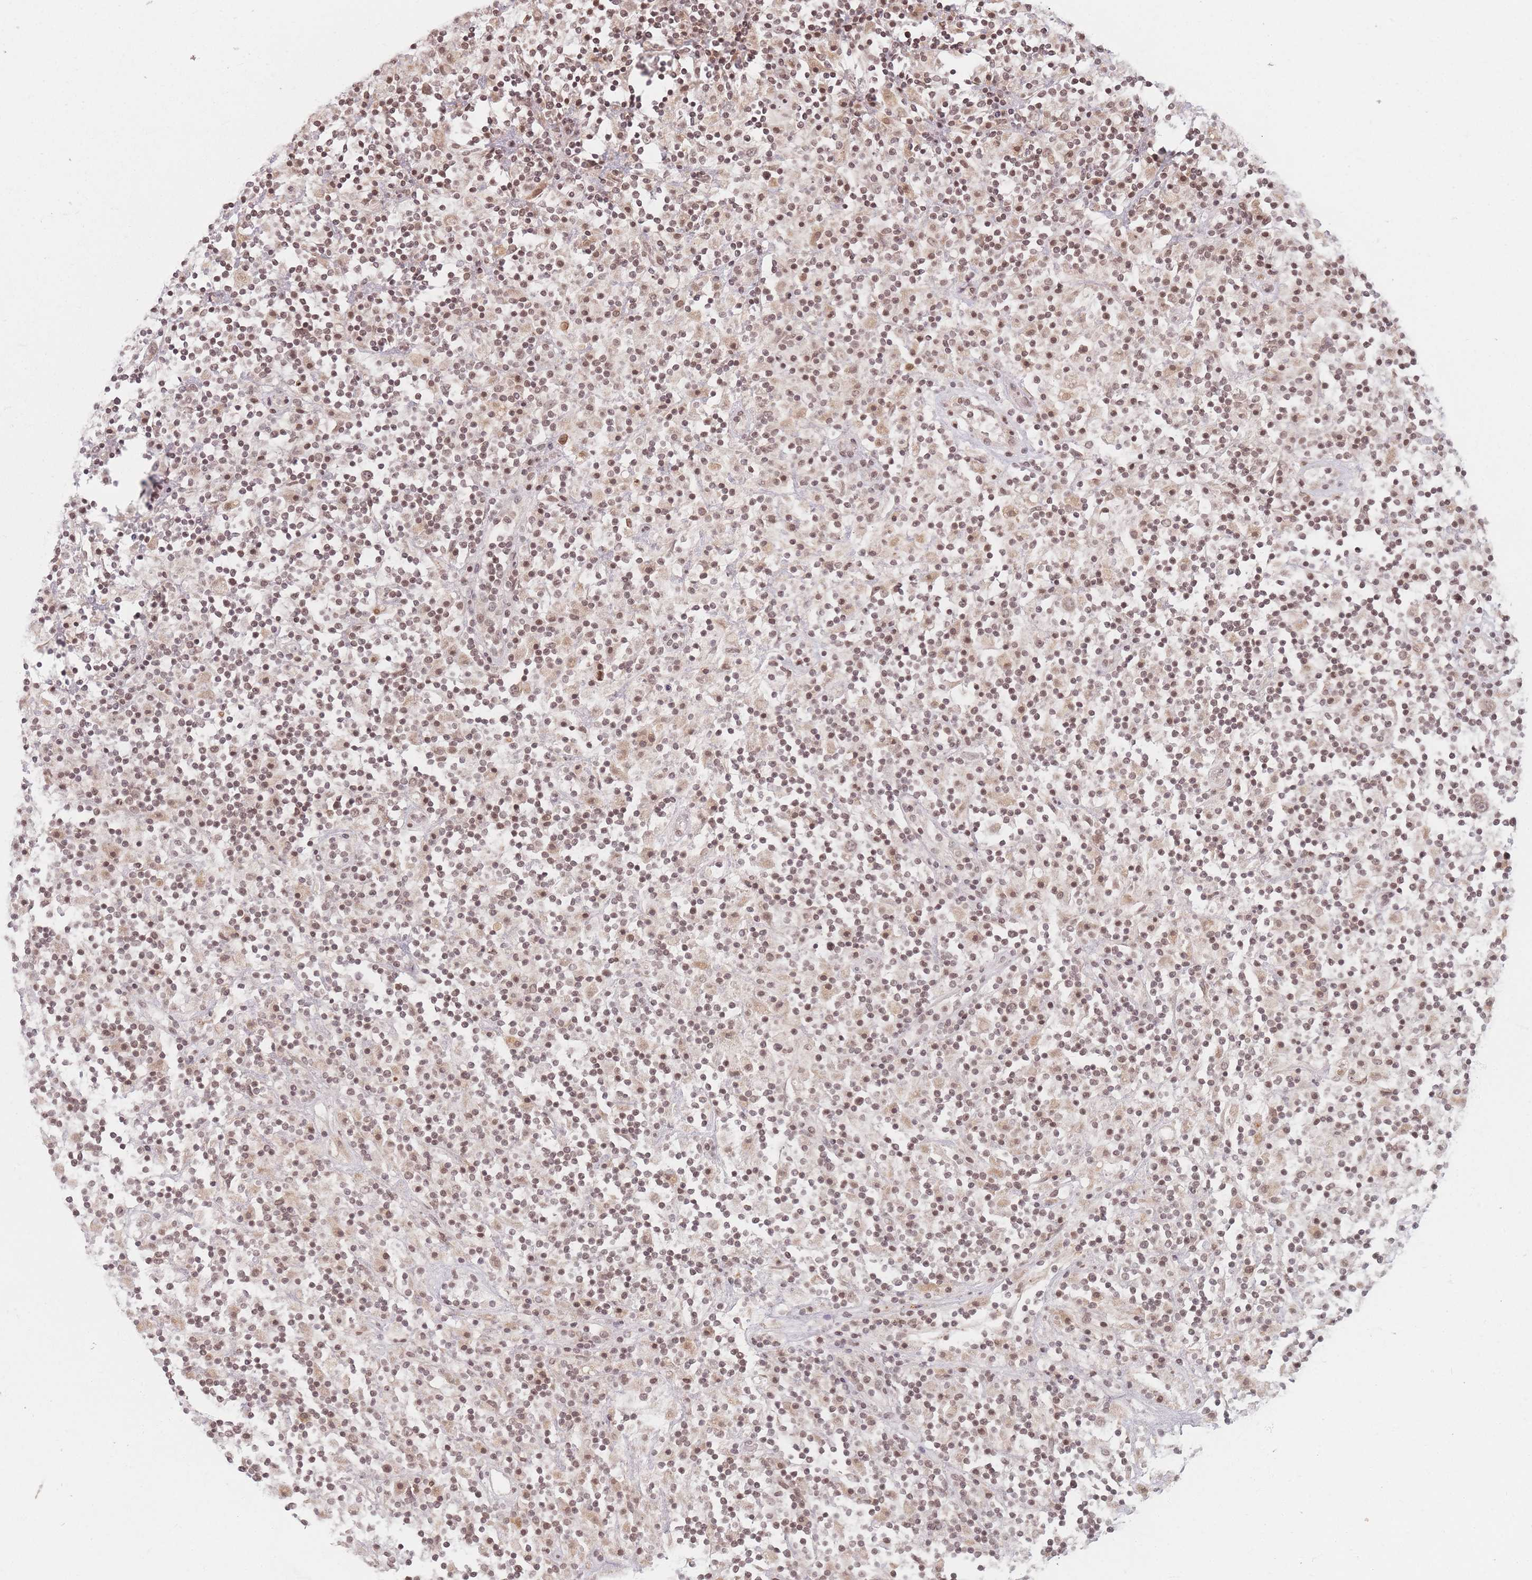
{"staining": {"intensity": "weak", "quantity": ">75%", "location": "cytoplasmic/membranous,nuclear"}, "tissue": "lymphoma", "cell_type": "Tumor cells", "image_type": "cancer", "snomed": [{"axis": "morphology", "description": "Hodgkin's disease, NOS"}, {"axis": "topography", "description": "Lymph node"}], "caption": "Lymphoma stained with DAB (3,3'-diaminobenzidine) immunohistochemistry (IHC) shows low levels of weak cytoplasmic/membranous and nuclear positivity in about >75% of tumor cells. (Stains: DAB in brown, nuclei in blue, Microscopy: brightfield microscopy at high magnification).", "gene": "SPATA45", "patient": {"sex": "male", "age": 70}}